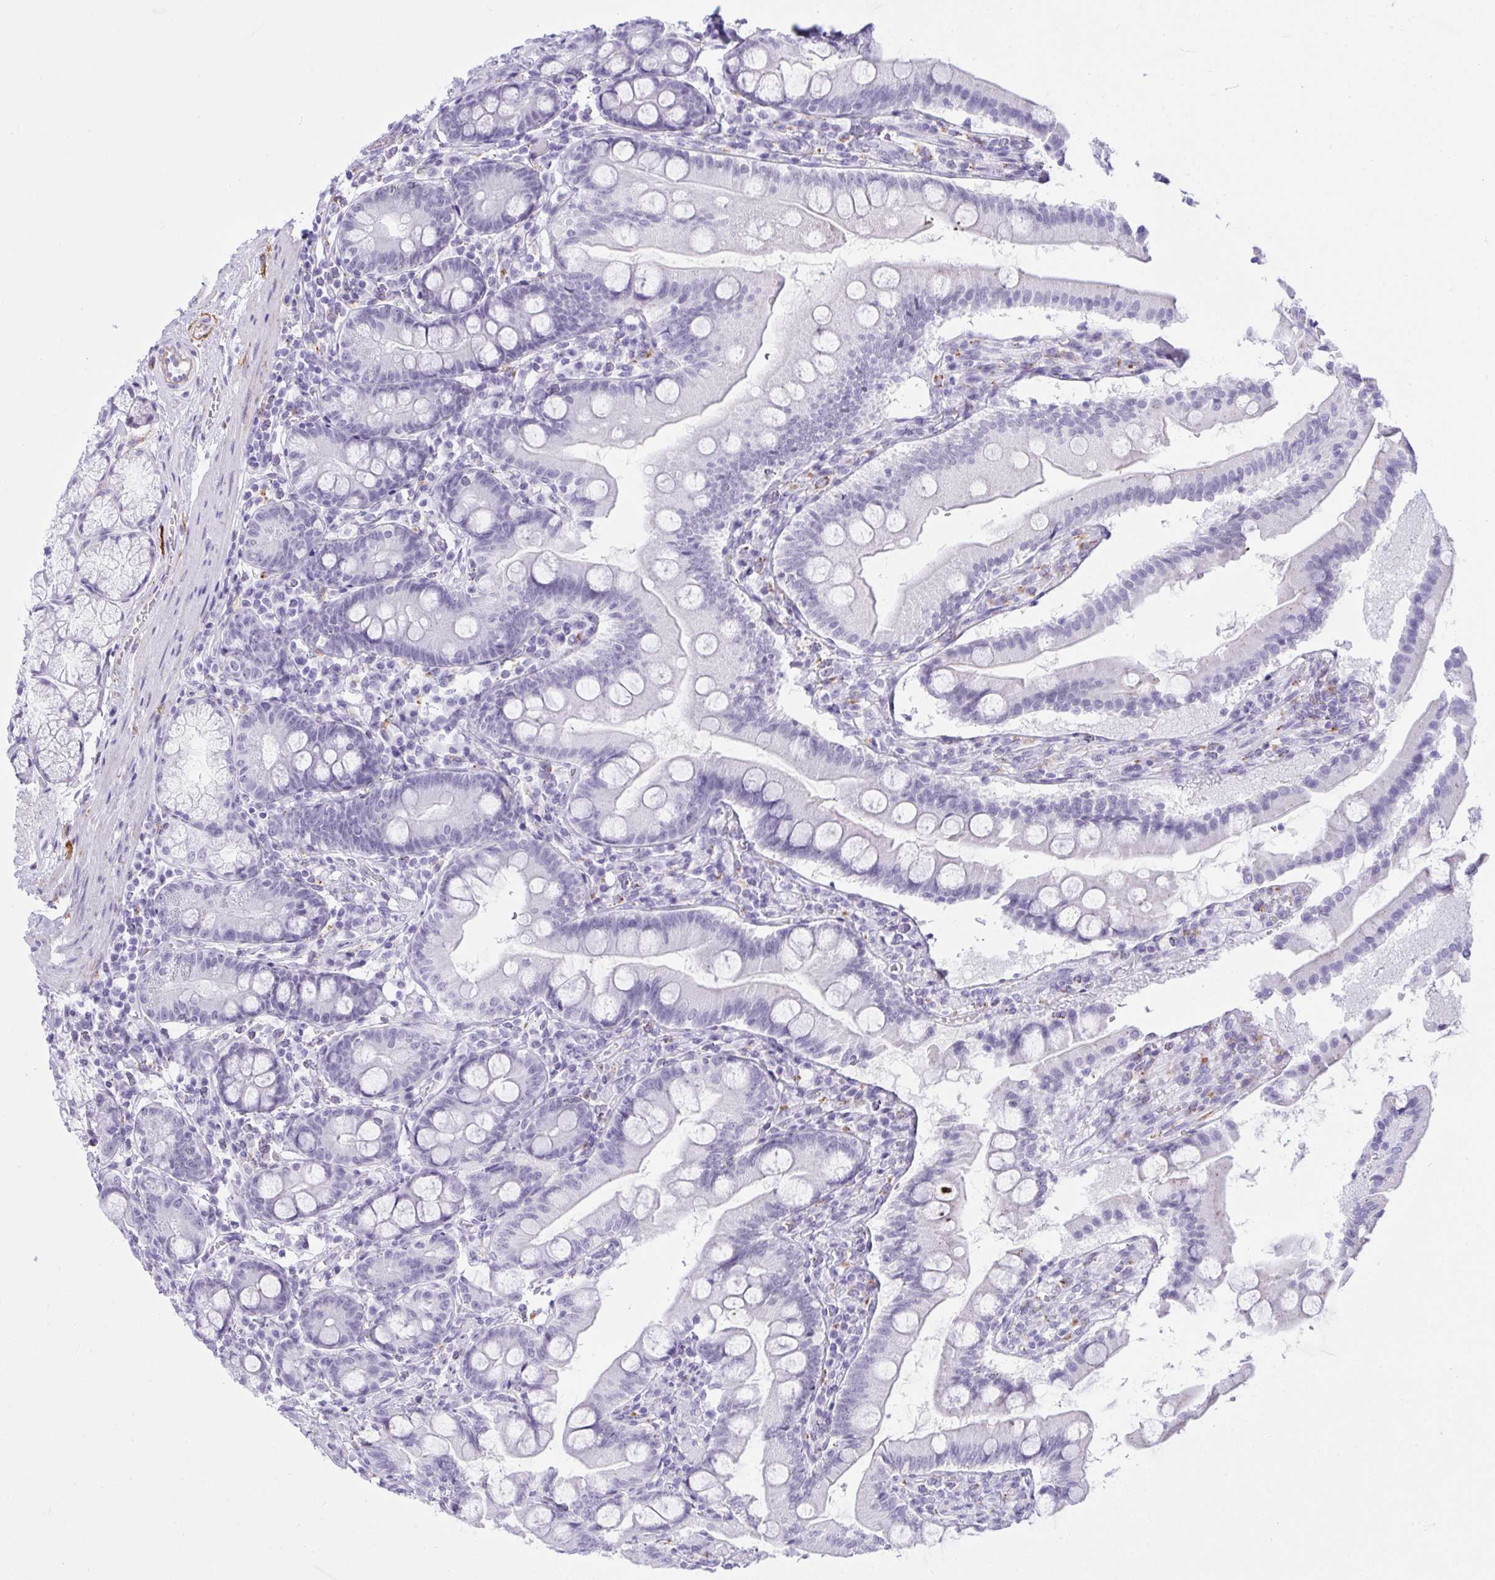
{"staining": {"intensity": "negative", "quantity": "none", "location": "none"}, "tissue": "duodenum", "cell_type": "Glandular cells", "image_type": "normal", "snomed": [{"axis": "morphology", "description": "Normal tissue, NOS"}, {"axis": "topography", "description": "Duodenum"}], "caption": "Immunohistochemistry image of unremarkable duodenum: duodenum stained with DAB reveals no significant protein expression in glandular cells. (DAB (3,3'-diaminobenzidine) IHC visualized using brightfield microscopy, high magnification).", "gene": "ELN", "patient": {"sex": "female", "age": 67}}